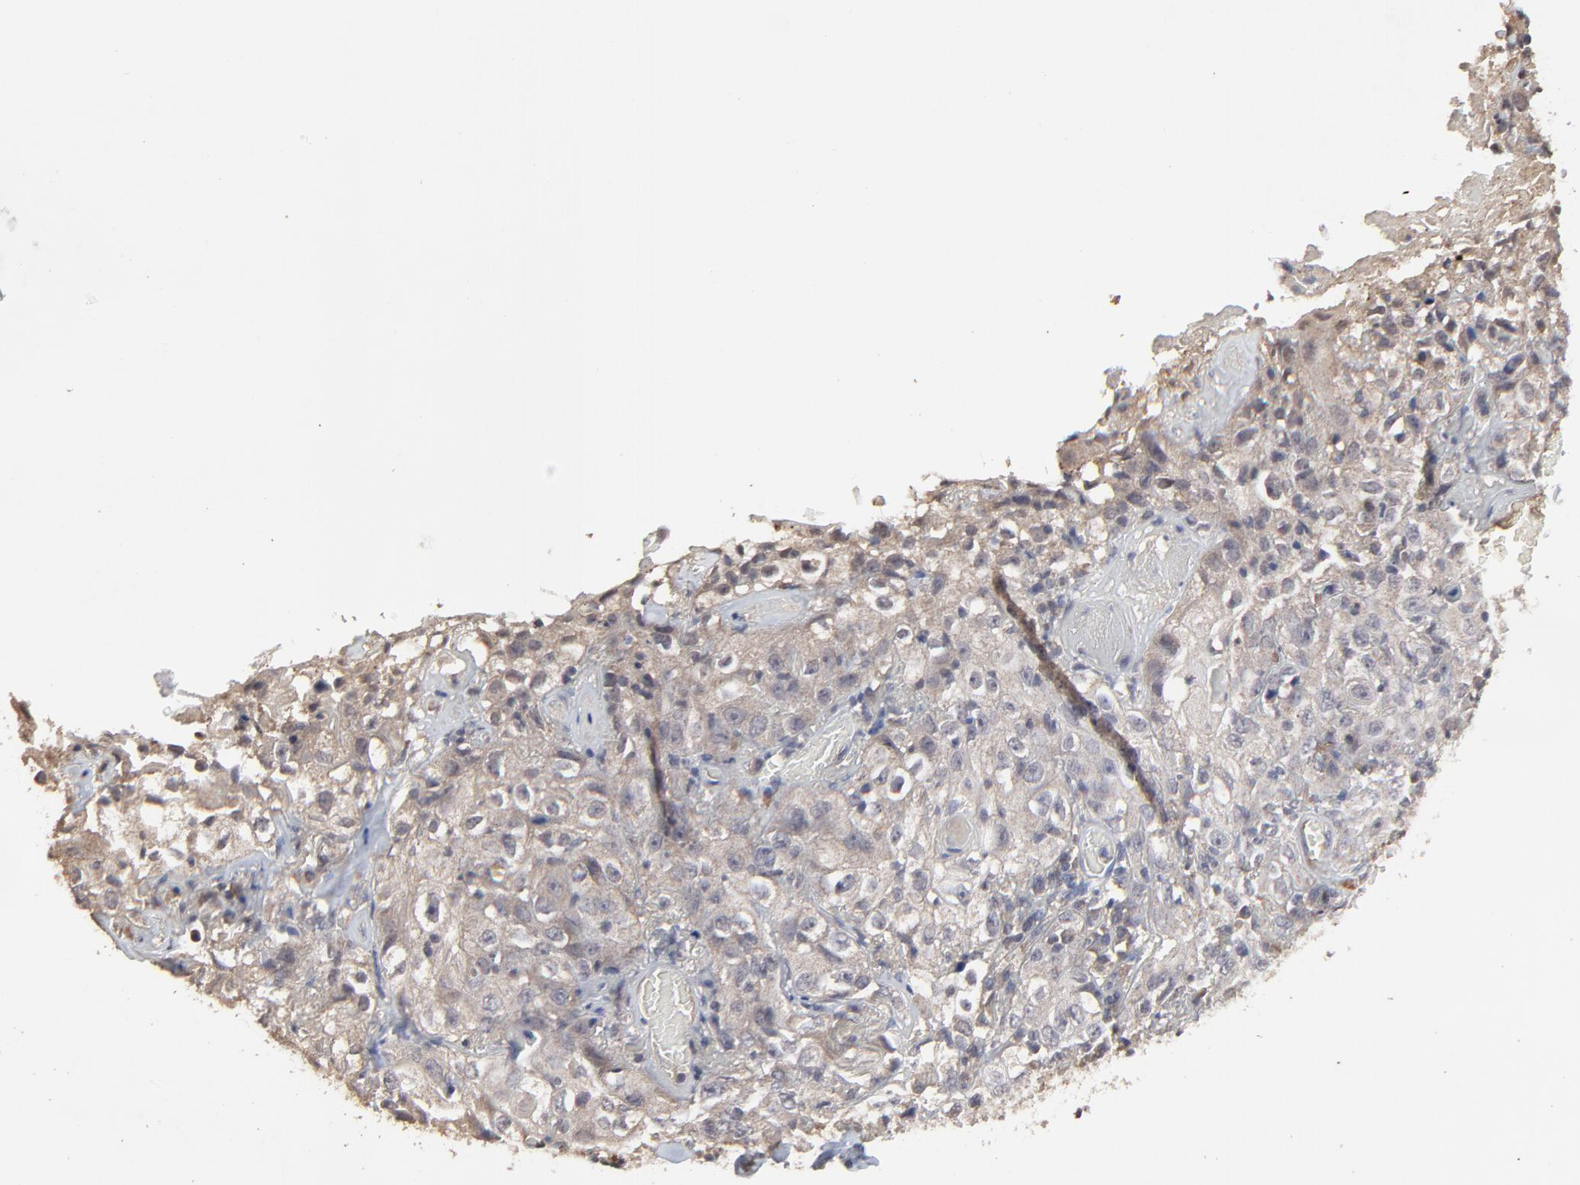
{"staining": {"intensity": "weak", "quantity": "<25%", "location": "cytoplasmic/membranous"}, "tissue": "skin cancer", "cell_type": "Tumor cells", "image_type": "cancer", "snomed": [{"axis": "morphology", "description": "Squamous cell carcinoma, NOS"}, {"axis": "topography", "description": "Skin"}], "caption": "Immunohistochemistry (IHC) image of skin cancer (squamous cell carcinoma) stained for a protein (brown), which displays no staining in tumor cells.", "gene": "VPREB3", "patient": {"sex": "male", "age": 65}}